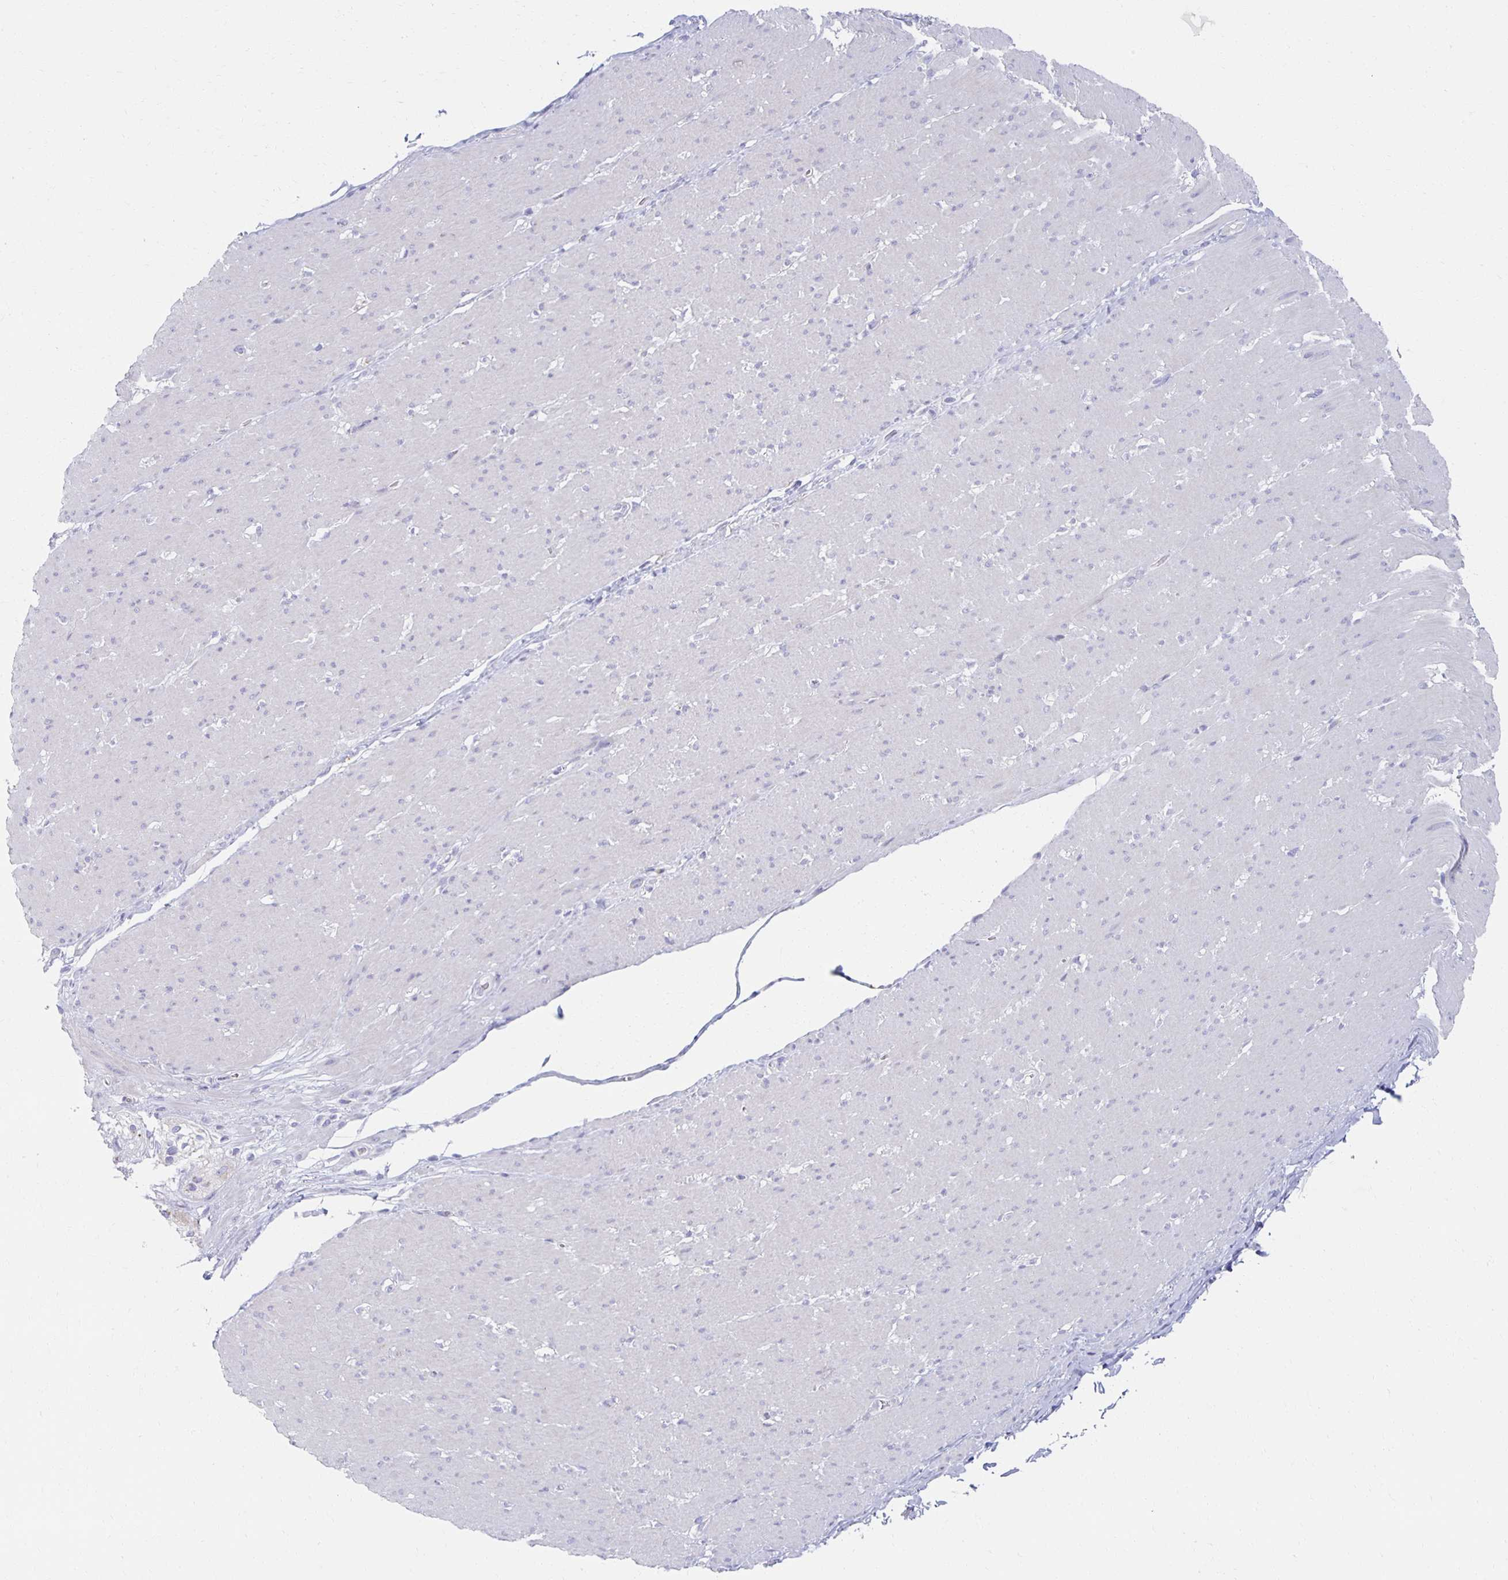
{"staining": {"intensity": "negative", "quantity": "none", "location": "none"}, "tissue": "smooth muscle", "cell_type": "Smooth muscle cells", "image_type": "normal", "snomed": [{"axis": "morphology", "description": "Normal tissue, NOS"}, {"axis": "topography", "description": "Smooth muscle"}, {"axis": "topography", "description": "Rectum"}], "caption": "Smooth muscle cells show no significant positivity in normal smooth muscle.", "gene": "TEX44", "patient": {"sex": "male", "age": 53}}